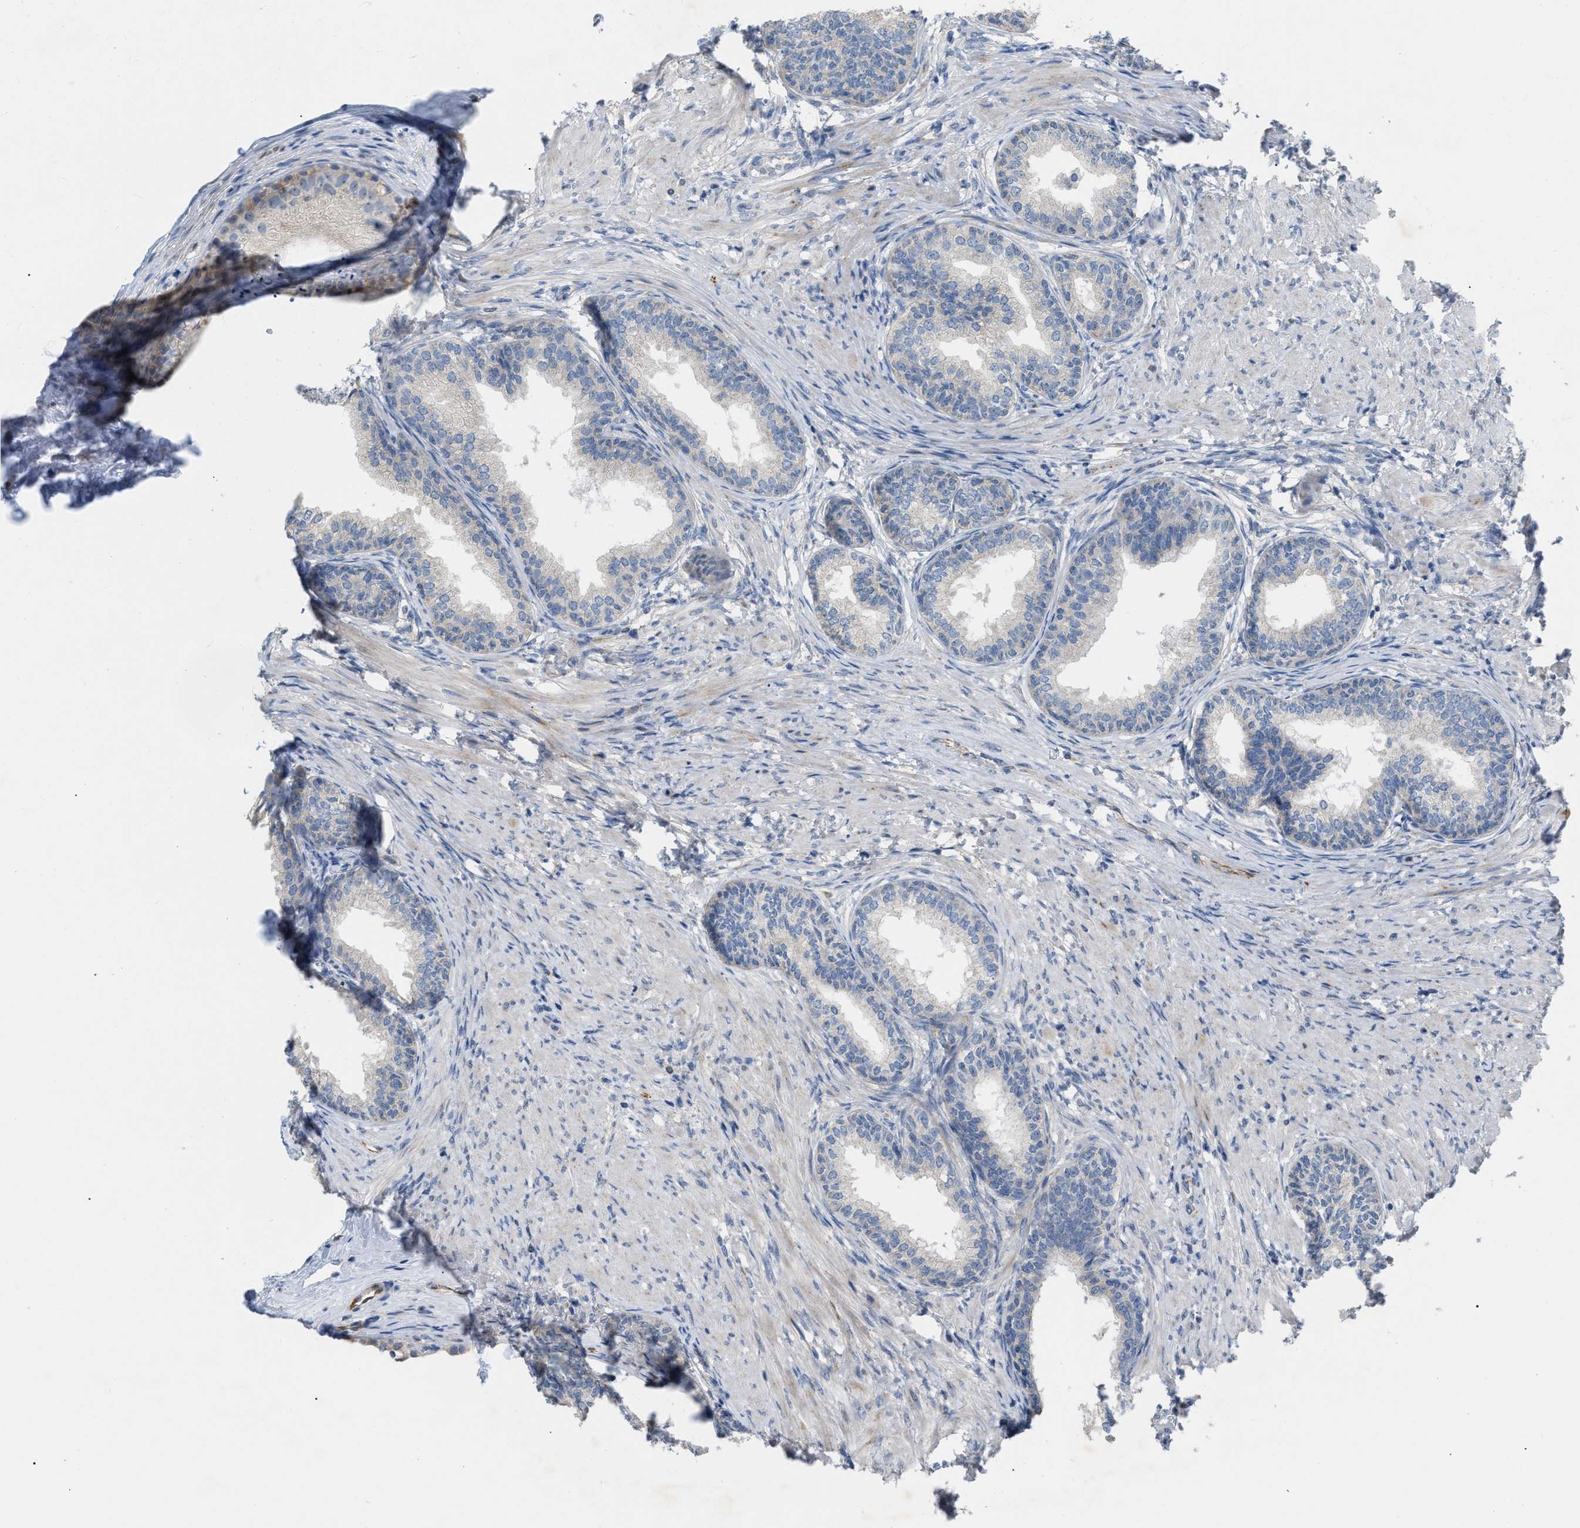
{"staining": {"intensity": "weak", "quantity": "25%-75%", "location": "cytoplasmic/membranous"}, "tissue": "prostate", "cell_type": "Glandular cells", "image_type": "normal", "snomed": [{"axis": "morphology", "description": "Normal tissue, NOS"}, {"axis": "topography", "description": "Prostate"}], "caption": "The image shows a brown stain indicating the presence of a protein in the cytoplasmic/membranous of glandular cells in prostate. (DAB (3,3'-diaminobenzidine) = brown stain, brightfield microscopy at high magnification).", "gene": "DHX58", "patient": {"sex": "male", "age": 76}}